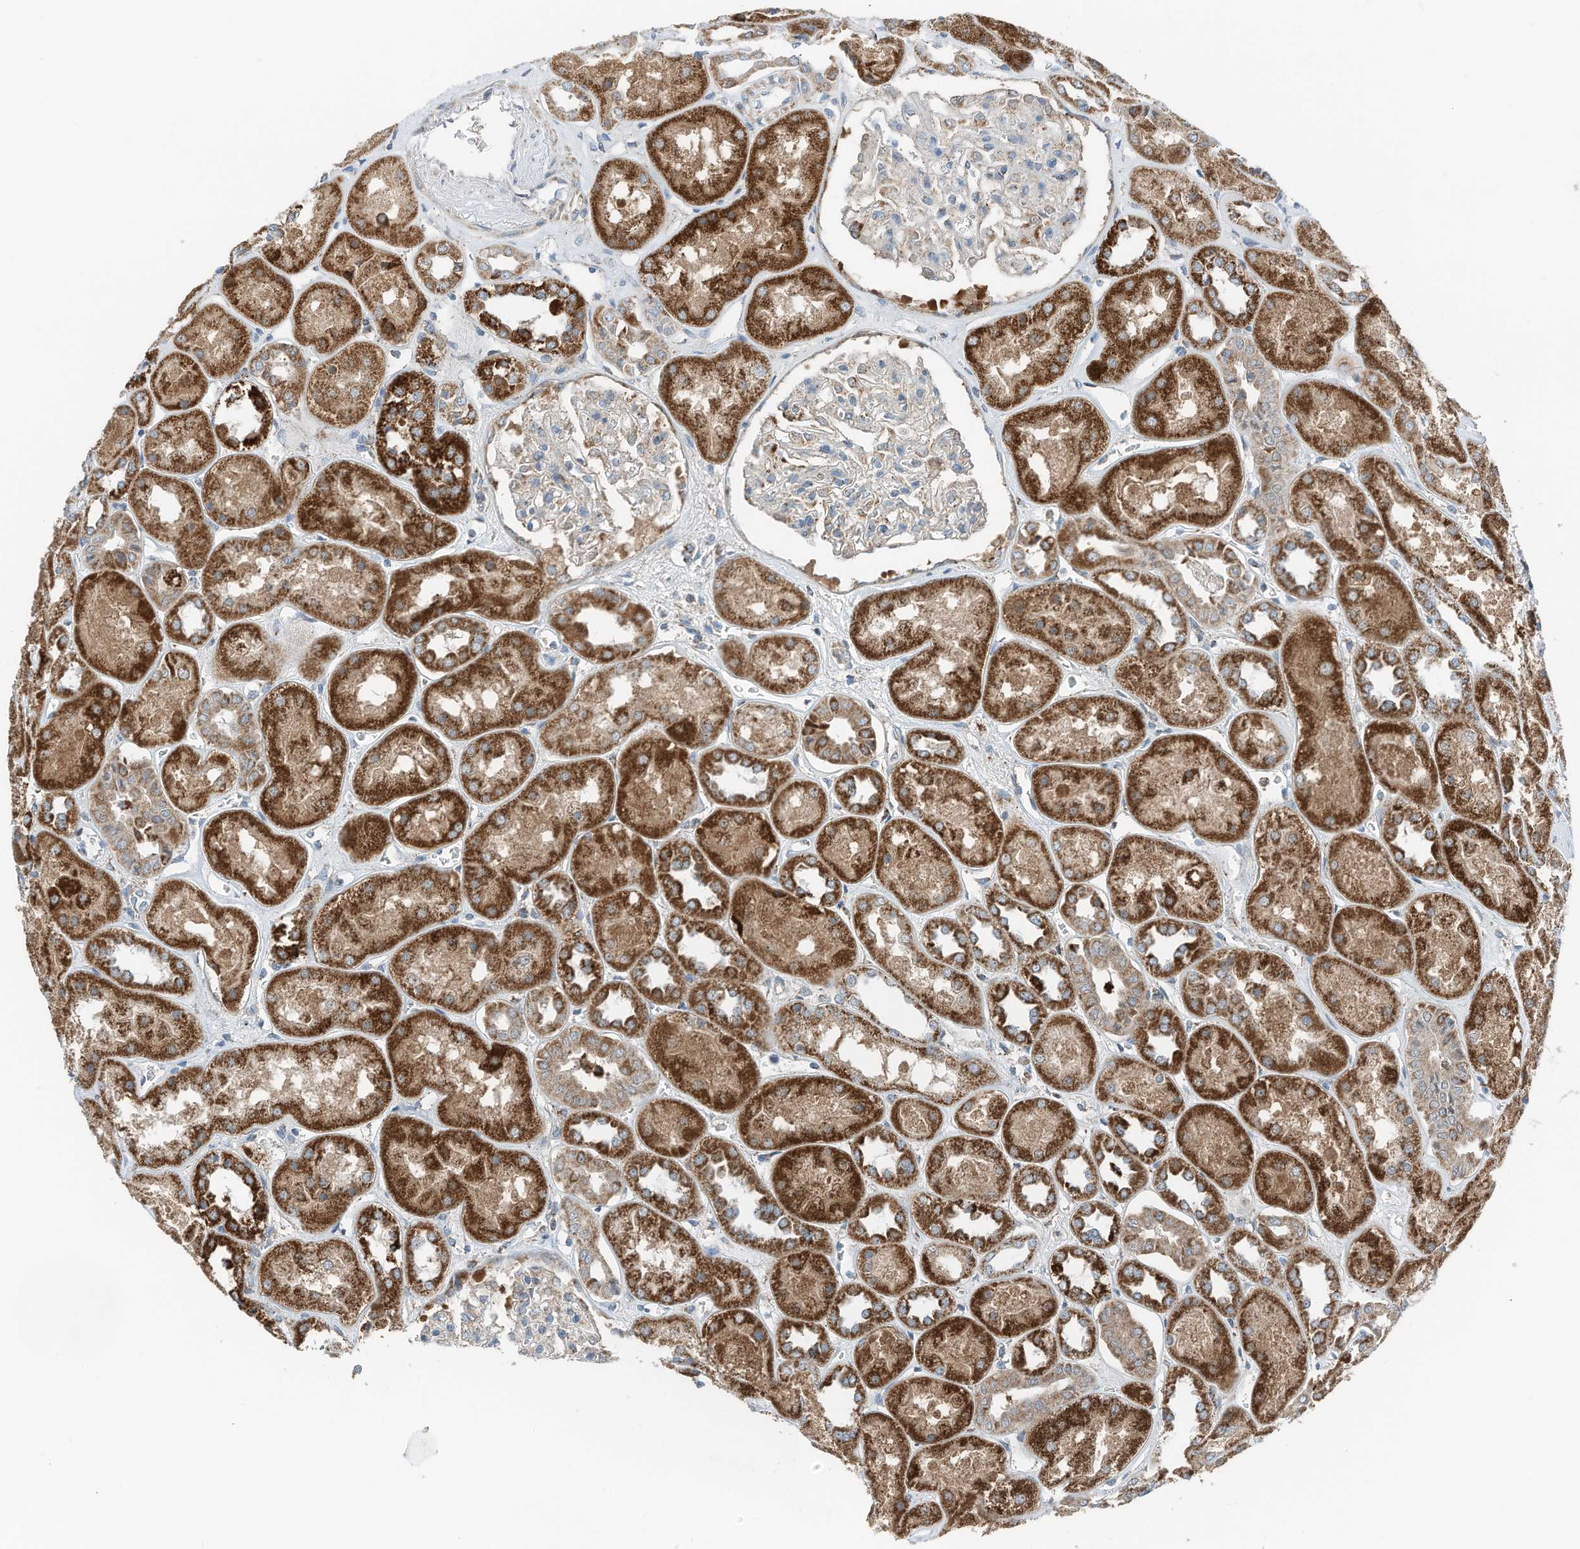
{"staining": {"intensity": "weak", "quantity": "<25%", "location": "cytoplasmic/membranous"}, "tissue": "kidney", "cell_type": "Cells in glomeruli", "image_type": "normal", "snomed": [{"axis": "morphology", "description": "Normal tissue, NOS"}, {"axis": "topography", "description": "Kidney"}], "caption": "A micrograph of kidney stained for a protein shows no brown staining in cells in glomeruli. (DAB (3,3'-diaminobenzidine) immunohistochemistry (IHC), high magnification).", "gene": "RMND1", "patient": {"sex": "male", "age": 70}}